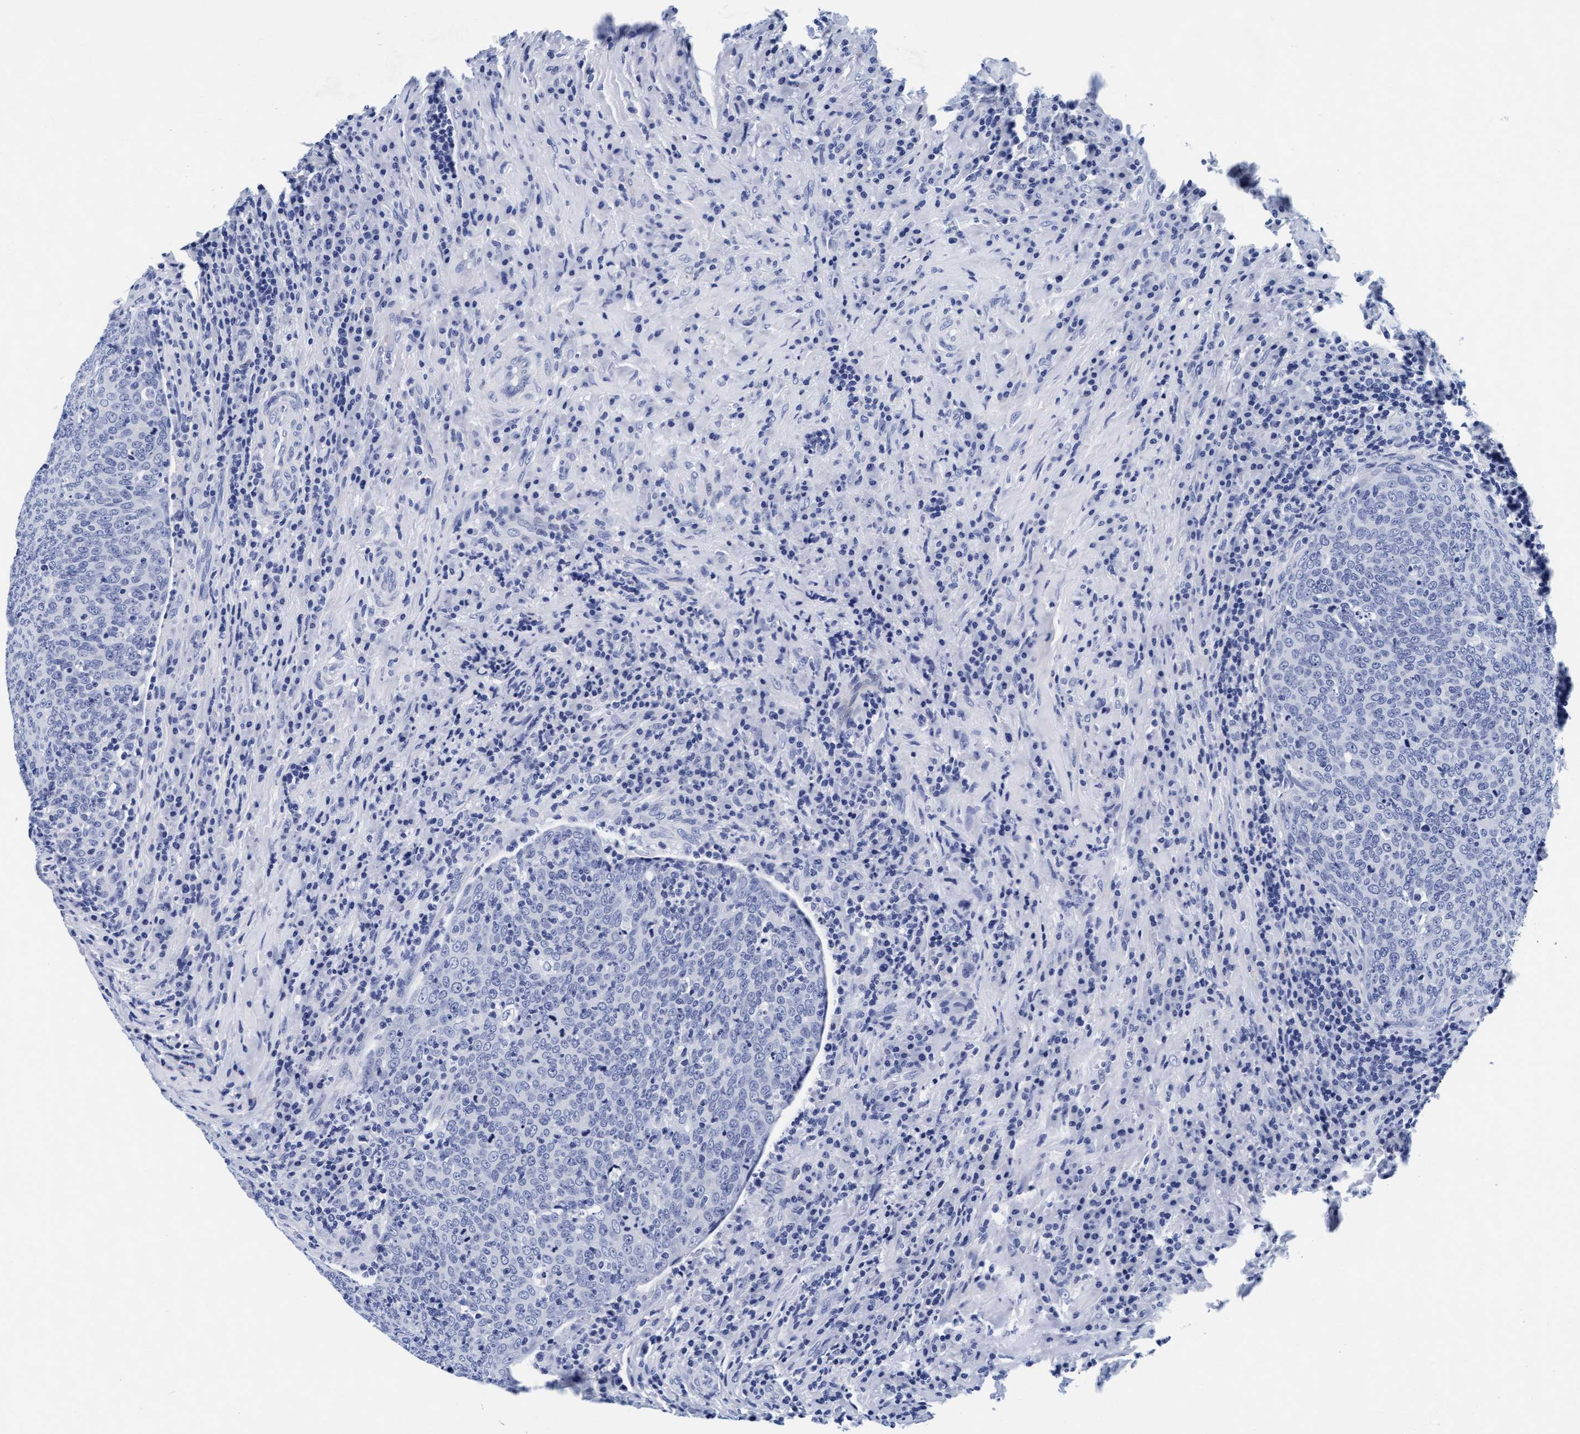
{"staining": {"intensity": "negative", "quantity": "none", "location": "none"}, "tissue": "head and neck cancer", "cell_type": "Tumor cells", "image_type": "cancer", "snomed": [{"axis": "morphology", "description": "Squamous cell carcinoma, NOS"}, {"axis": "morphology", "description": "Squamous cell carcinoma, metastatic, NOS"}, {"axis": "topography", "description": "Lymph node"}, {"axis": "topography", "description": "Head-Neck"}], "caption": "There is no significant expression in tumor cells of head and neck cancer. (DAB IHC with hematoxylin counter stain).", "gene": "ARSG", "patient": {"sex": "male", "age": 62}}